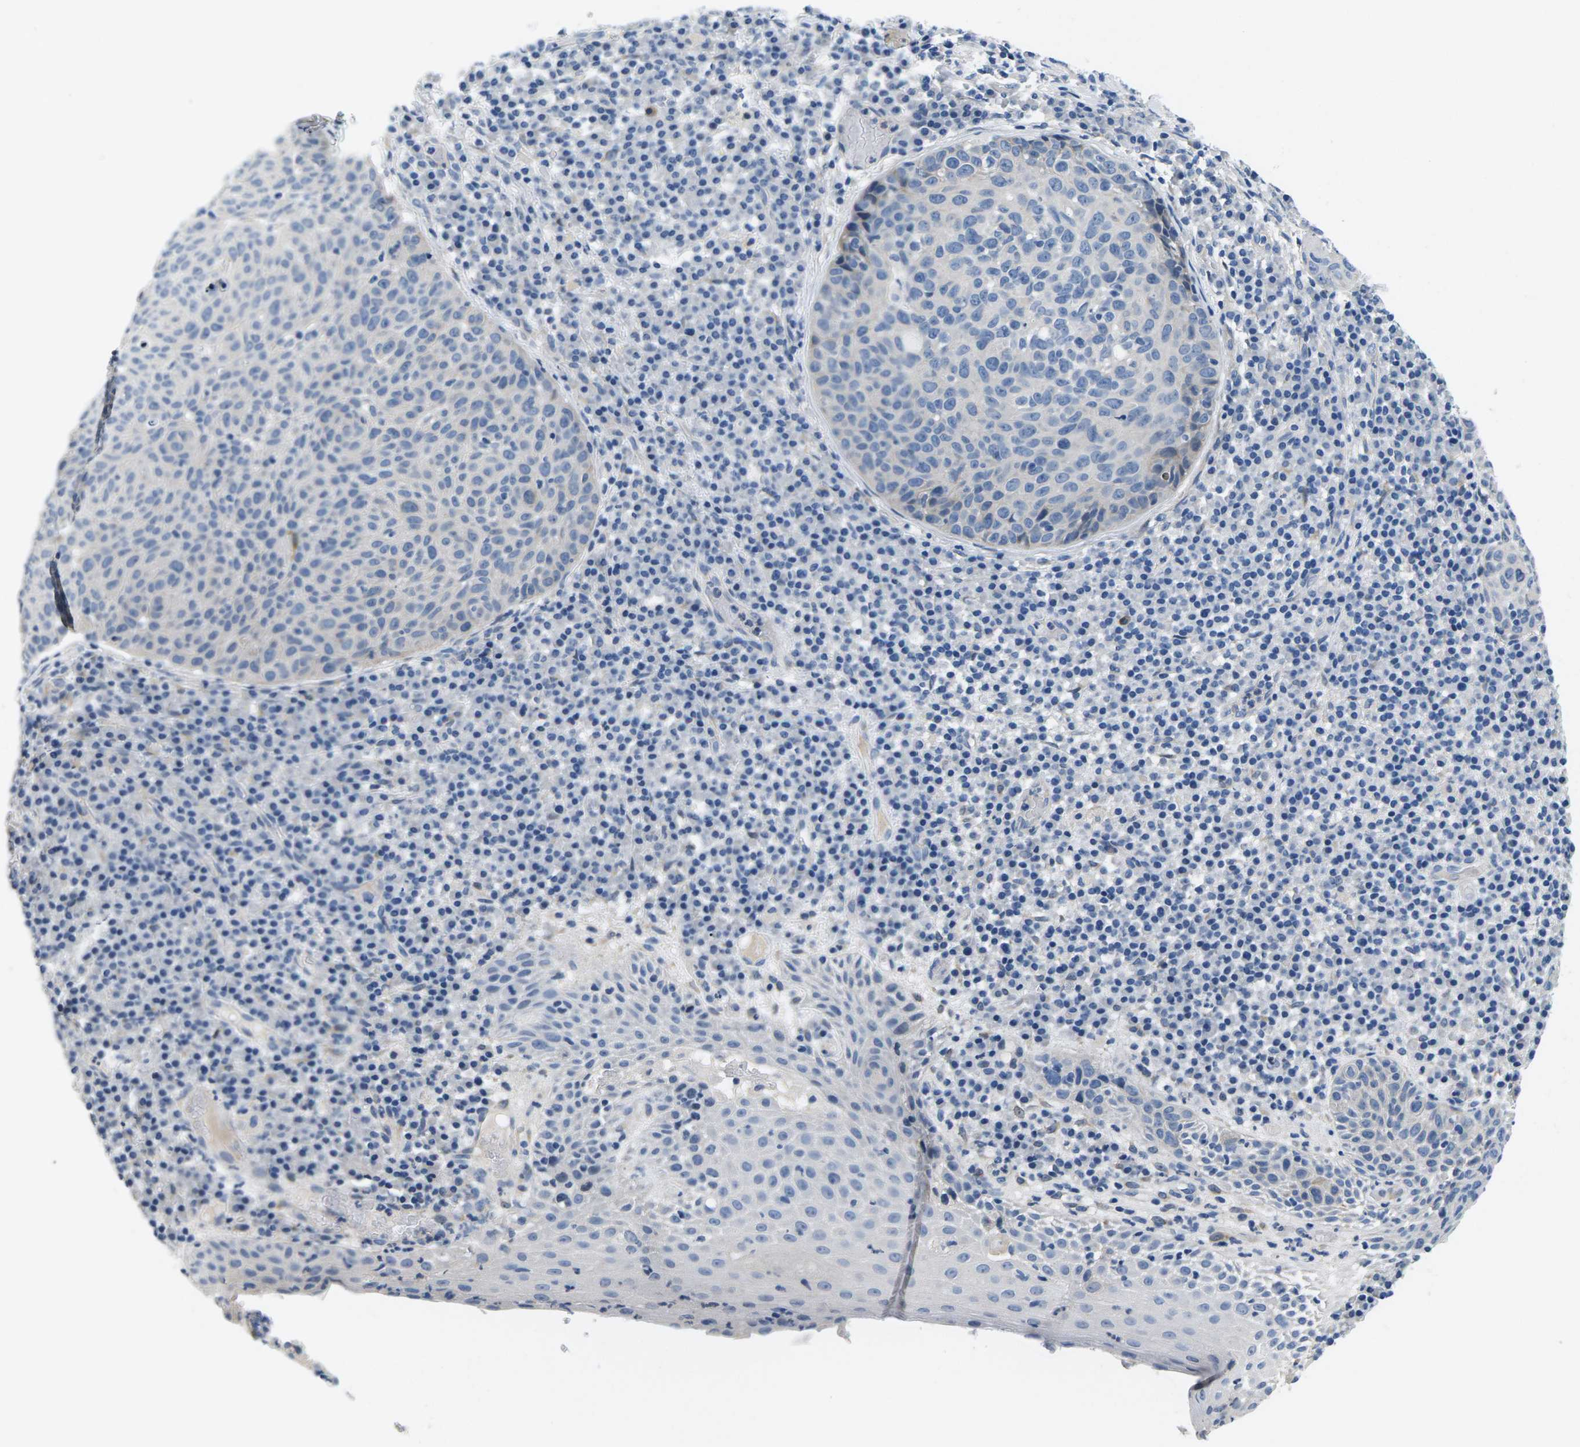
{"staining": {"intensity": "negative", "quantity": "none", "location": "none"}, "tissue": "skin cancer", "cell_type": "Tumor cells", "image_type": "cancer", "snomed": [{"axis": "morphology", "description": "Squamous cell carcinoma in situ, NOS"}, {"axis": "morphology", "description": "Squamous cell carcinoma, NOS"}, {"axis": "topography", "description": "Skin"}], "caption": "A high-resolution image shows IHC staining of skin squamous cell carcinoma in situ, which shows no significant expression in tumor cells.", "gene": "TSPAN2", "patient": {"sex": "male", "age": 93}}